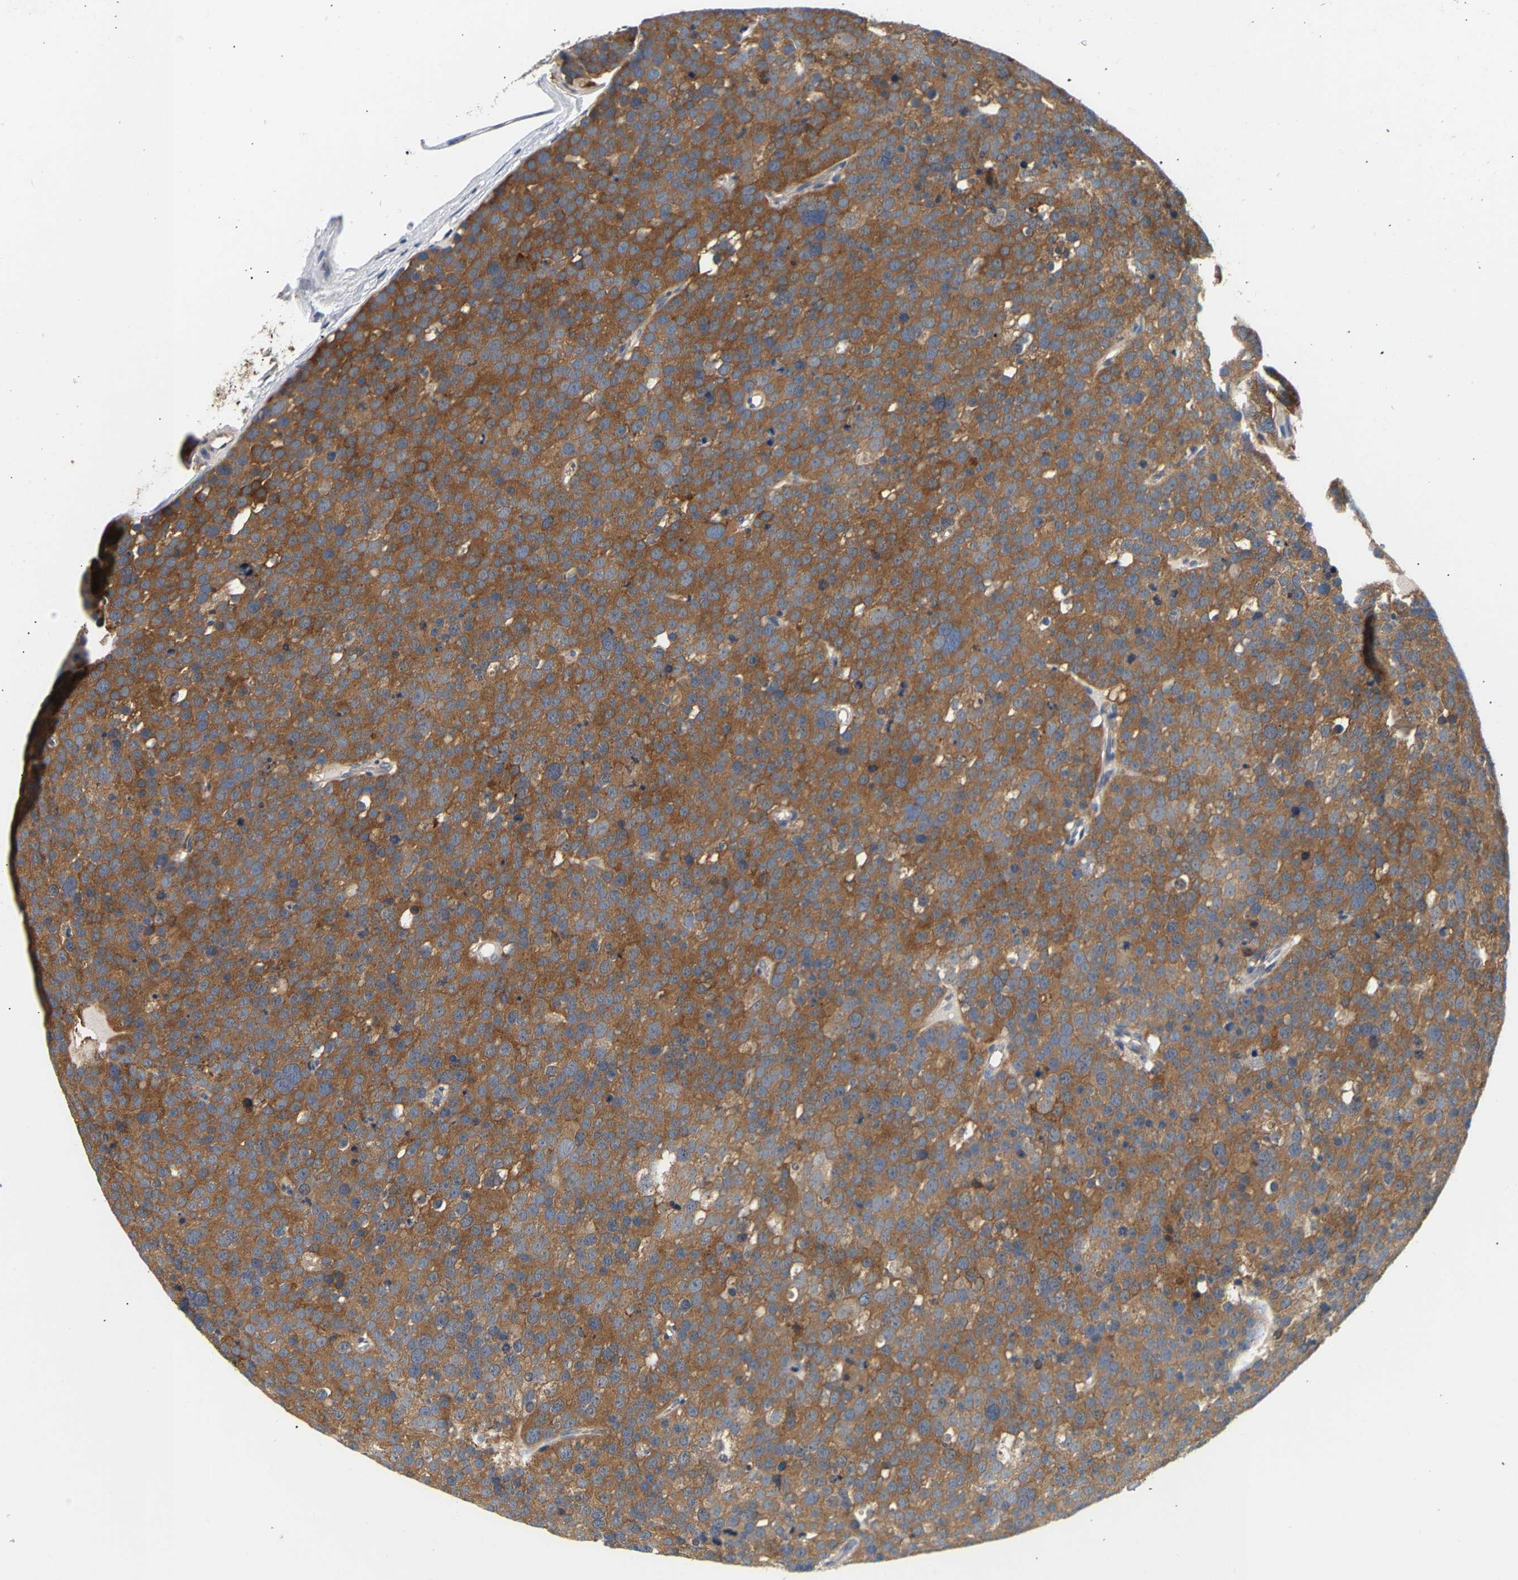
{"staining": {"intensity": "moderate", "quantity": ">75%", "location": "cytoplasmic/membranous"}, "tissue": "testis cancer", "cell_type": "Tumor cells", "image_type": "cancer", "snomed": [{"axis": "morphology", "description": "Seminoma, NOS"}, {"axis": "topography", "description": "Testis"}], "caption": "DAB (3,3'-diaminobenzidine) immunohistochemical staining of human seminoma (testis) displays moderate cytoplasmic/membranous protein positivity in about >75% of tumor cells.", "gene": "PPID", "patient": {"sex": "male", "age": 71}}